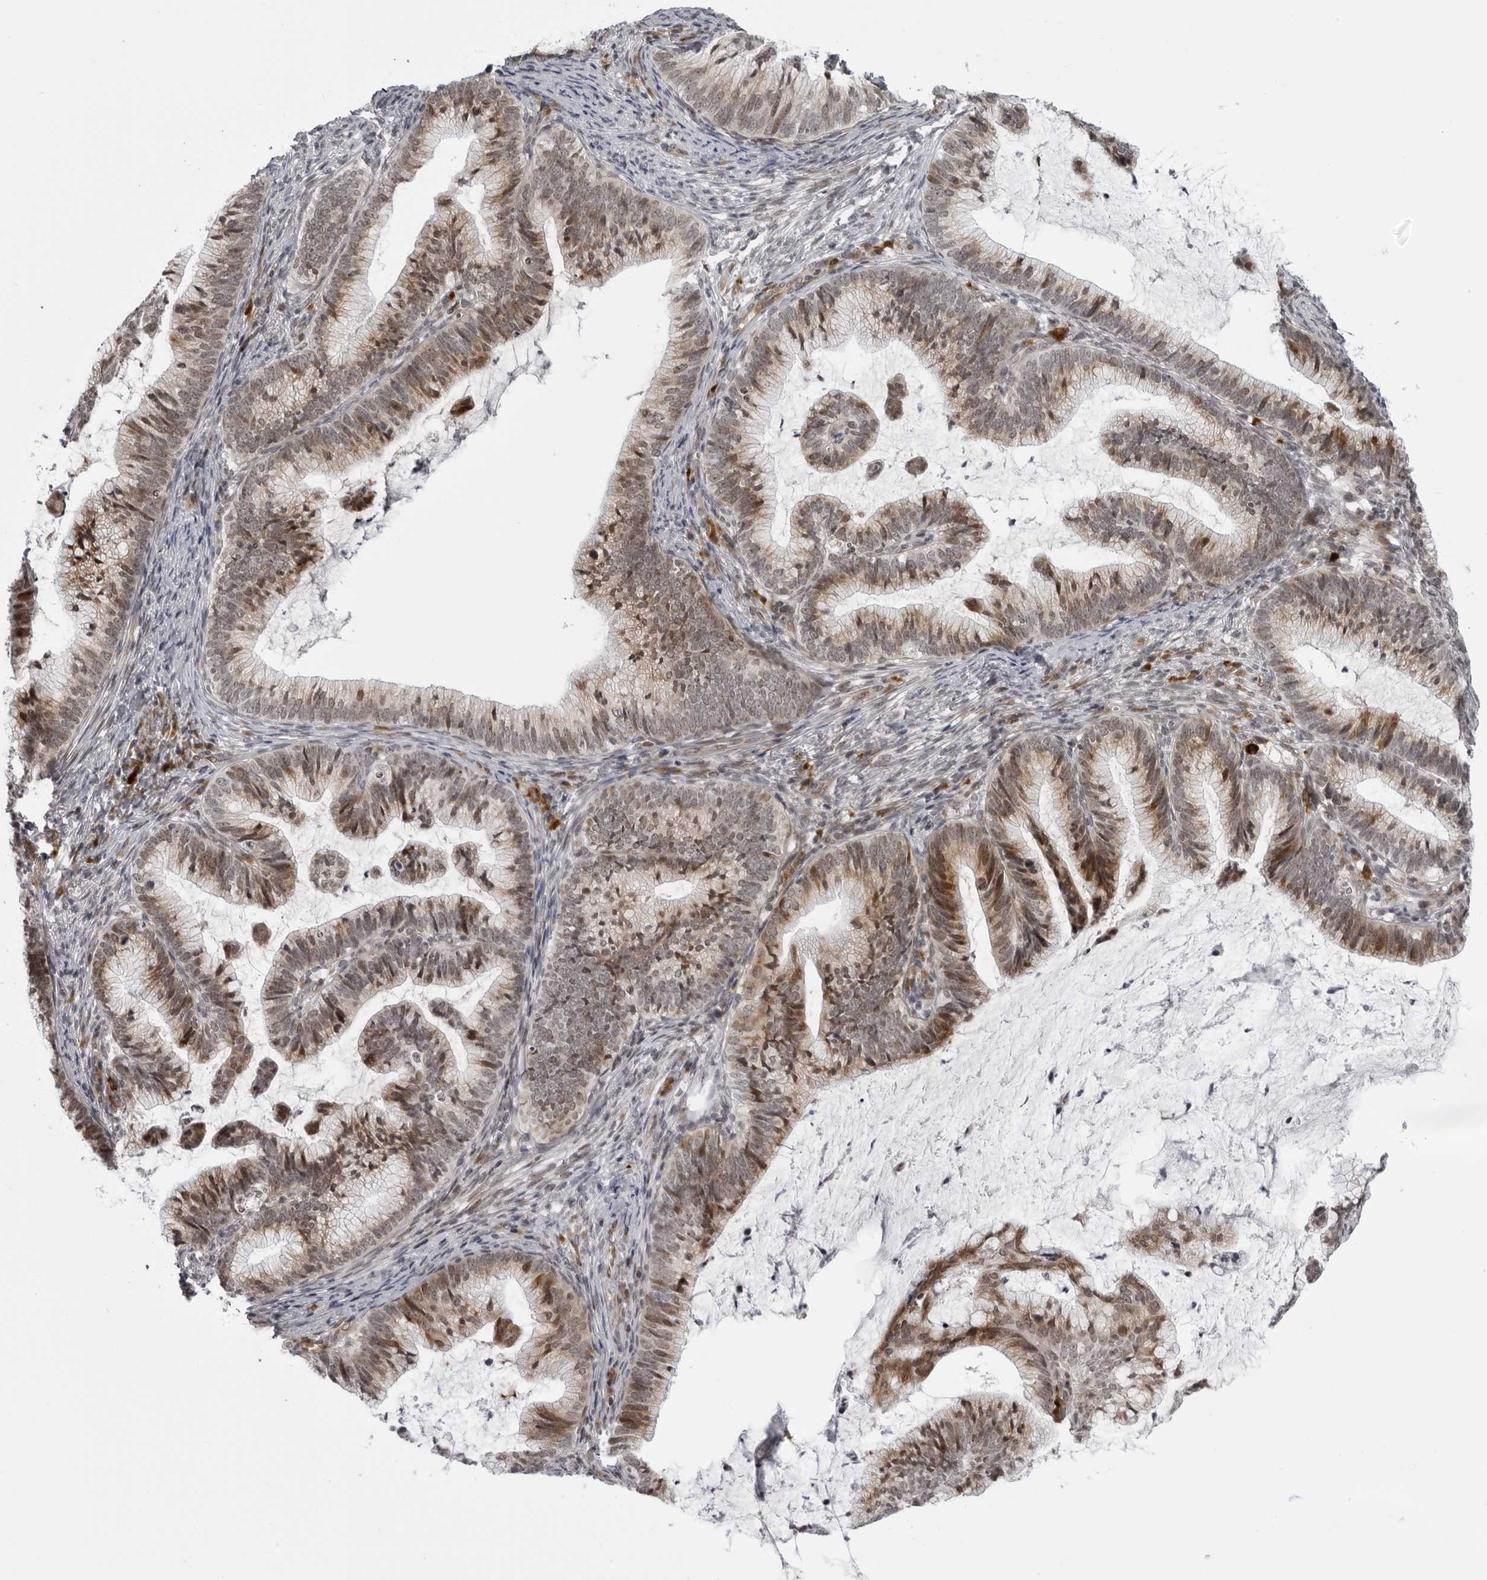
{"staining": {"intensity": "moderate", "quantity": "25%-75%", "location": "cytoplasmic/membranous,nuclear"}, "tissue": "cervical cancer", "cell_type": "Tumor cells", "image_type": "cancer", "snomed": [{"axis": "morphology", "description": "Adenocarcinoma, NOS"}, {"axis": "topography", "description": "Cervix"}], "caption": "Cervical cancer (adenocarcinoma) was stained to show a protein in brown. There is medium levels of moderate cytoplasmic/membranous and nuclear staining in approximately 25%-75% of tumor cells. (IHC, brightfield microscopy, high magnification).", "gene": "GCSAML", "patient": {"sex": "female", "age": 36}}